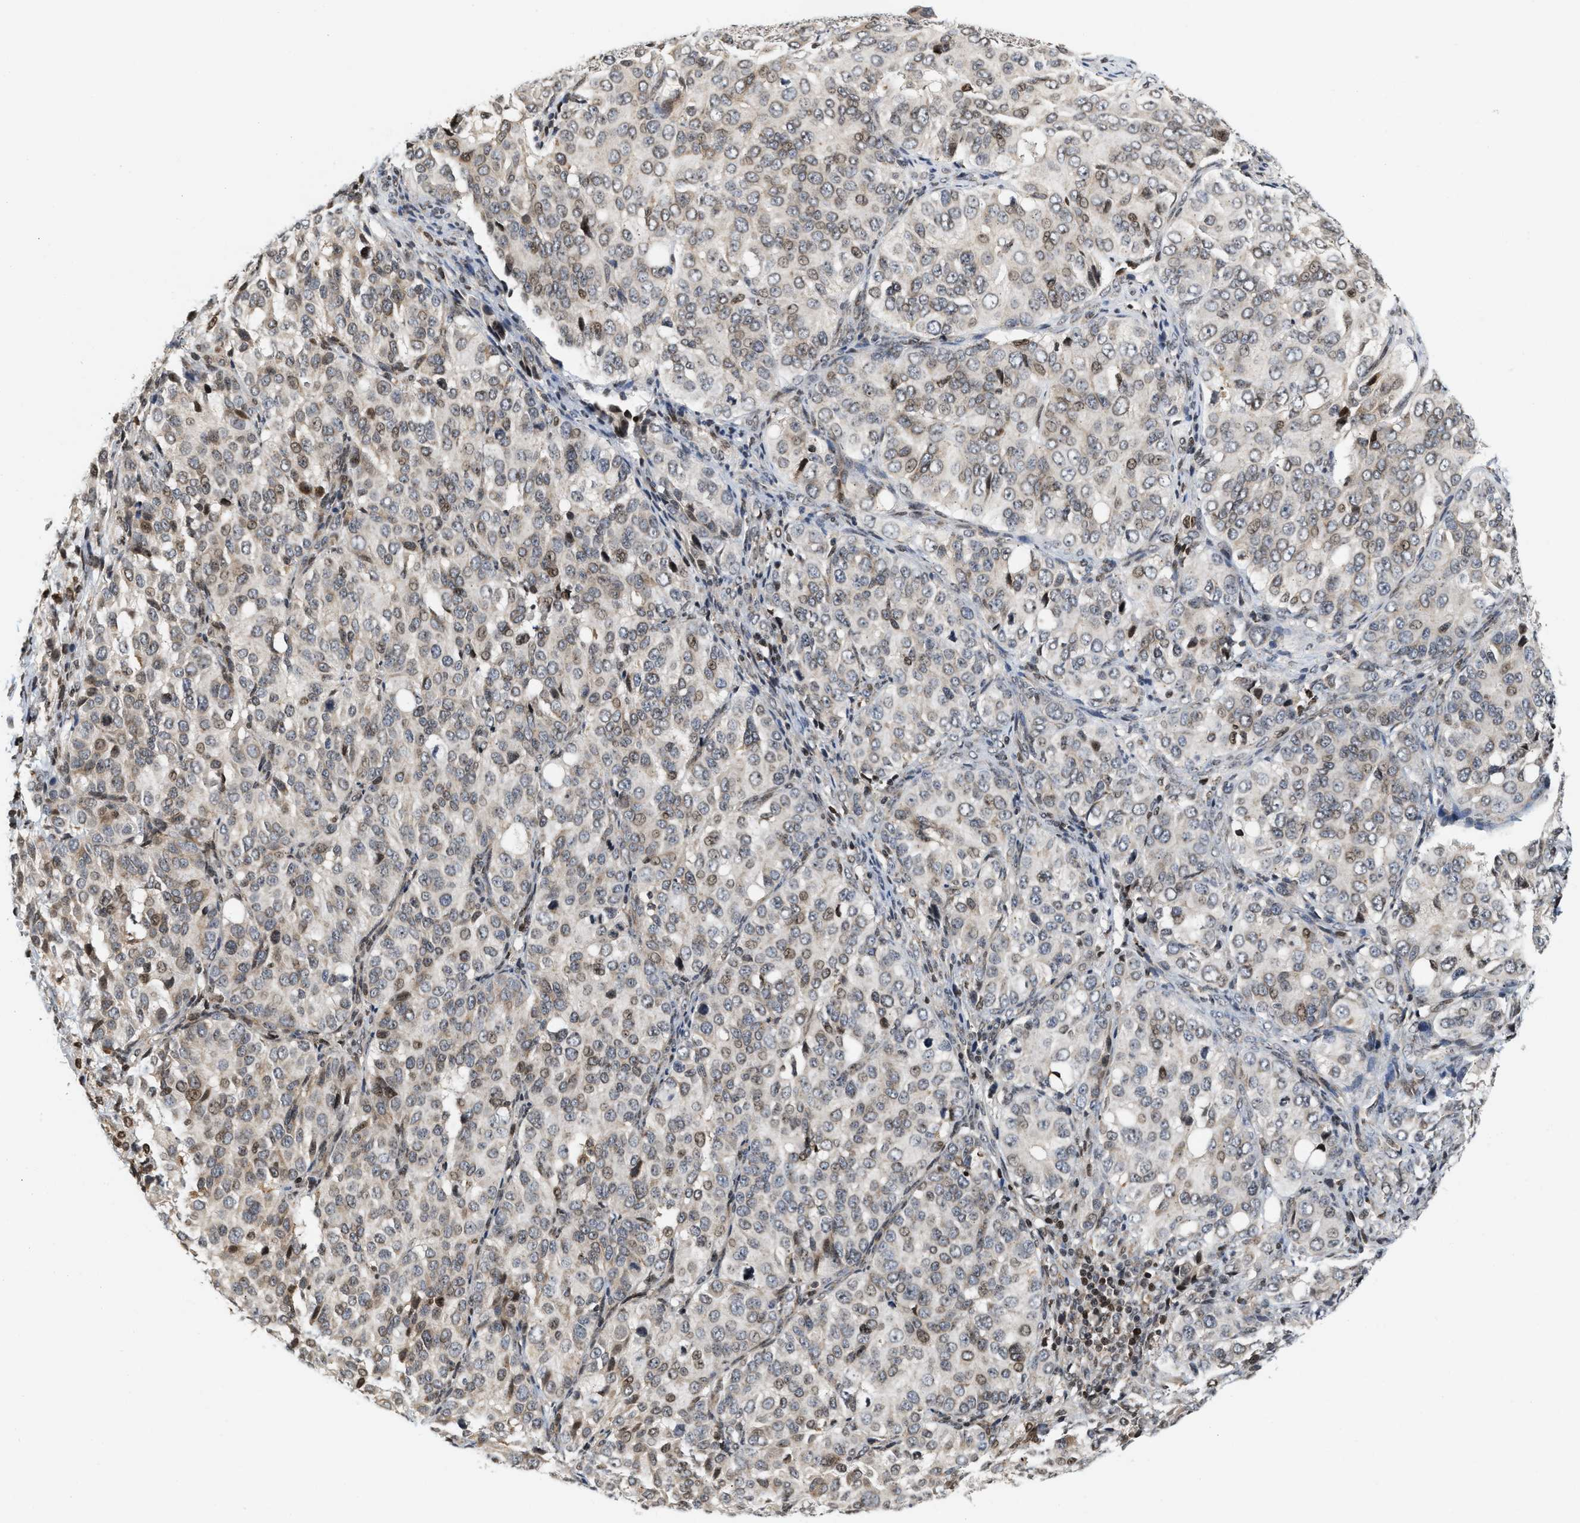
{"staining": {"intensity": "weak", "quantity": "25%-75%", "location": "cytoplasmic/membranous"}, "tissue": "ovarian cancer", "cell_type": "Tumor cells", "image_type": "cancer", "snomed": [{"axis": "morphology", "description": "Carcinoma, endometroid"}, {"axis": "topography", "description": "Ovary"}], "caption": "Human endometroid carcinoma (ovarian) stained with a brown dye demonstrates weak cytoplasmic/membranous positive positivity in approximately 25%-75% of tumor cells.", "gene": "PDZD2", "patient": {"sex": "female", "age": 51}}